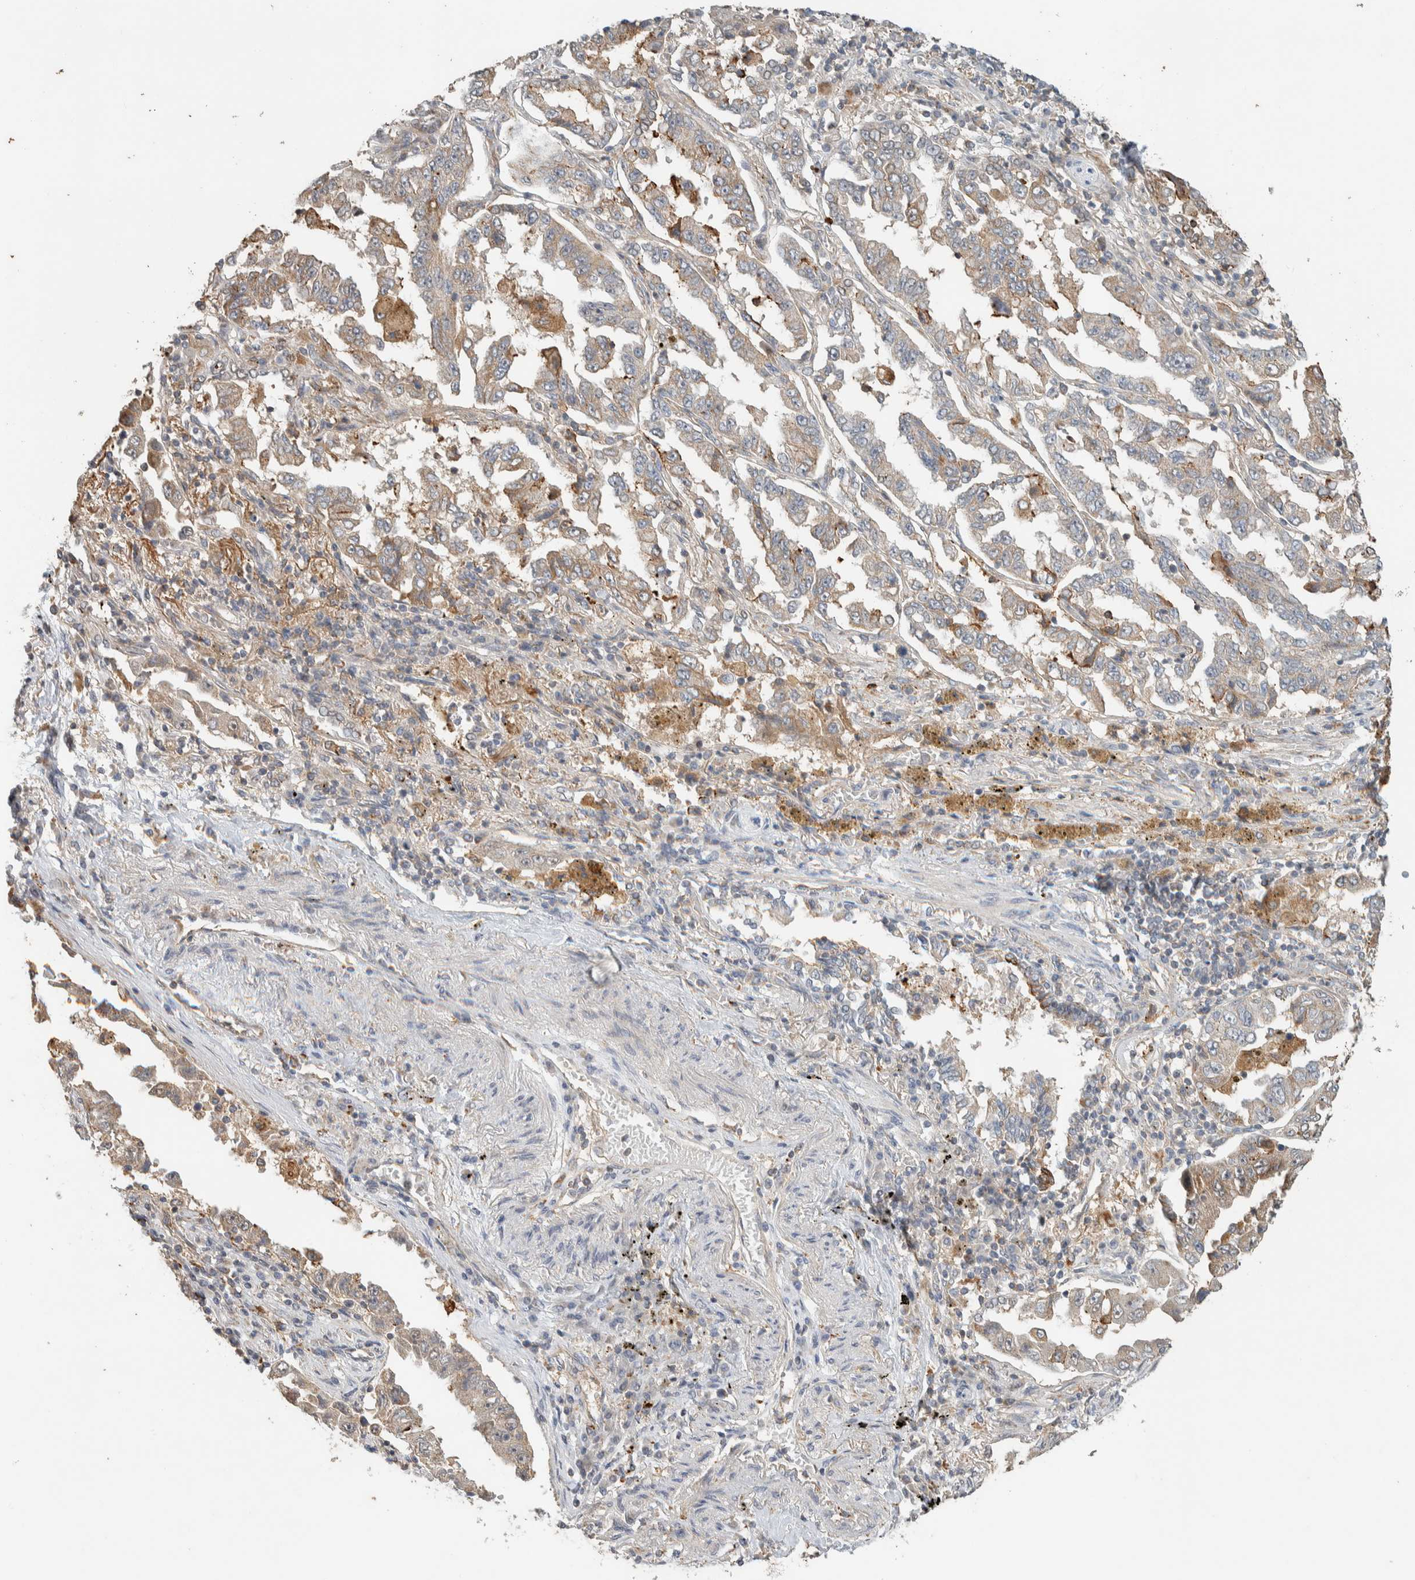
{"staining": {"intensity": "weak", "quantity": "25%-75%", "location": "cytoplasmic/membranous"}, "tissue": "lung cancer", "cell_type": "Tumor cells", "image_type": "cancer", "snomed": [{"axis": "morphology", "description": "Adenocarcinoma, NOS"}, {"axis": "topography", "description": "Lung"}], "caption": "An immunohistochemistry (IHC) micrograph of neoplastic tissue is shown. Protein staining in brown highlights weak cytoplasmic/membranous positivity in lung adenocarcinoma within tumor cells.", "gene": "PDE7B", "patient": {"sex": "female", "age": 51}}